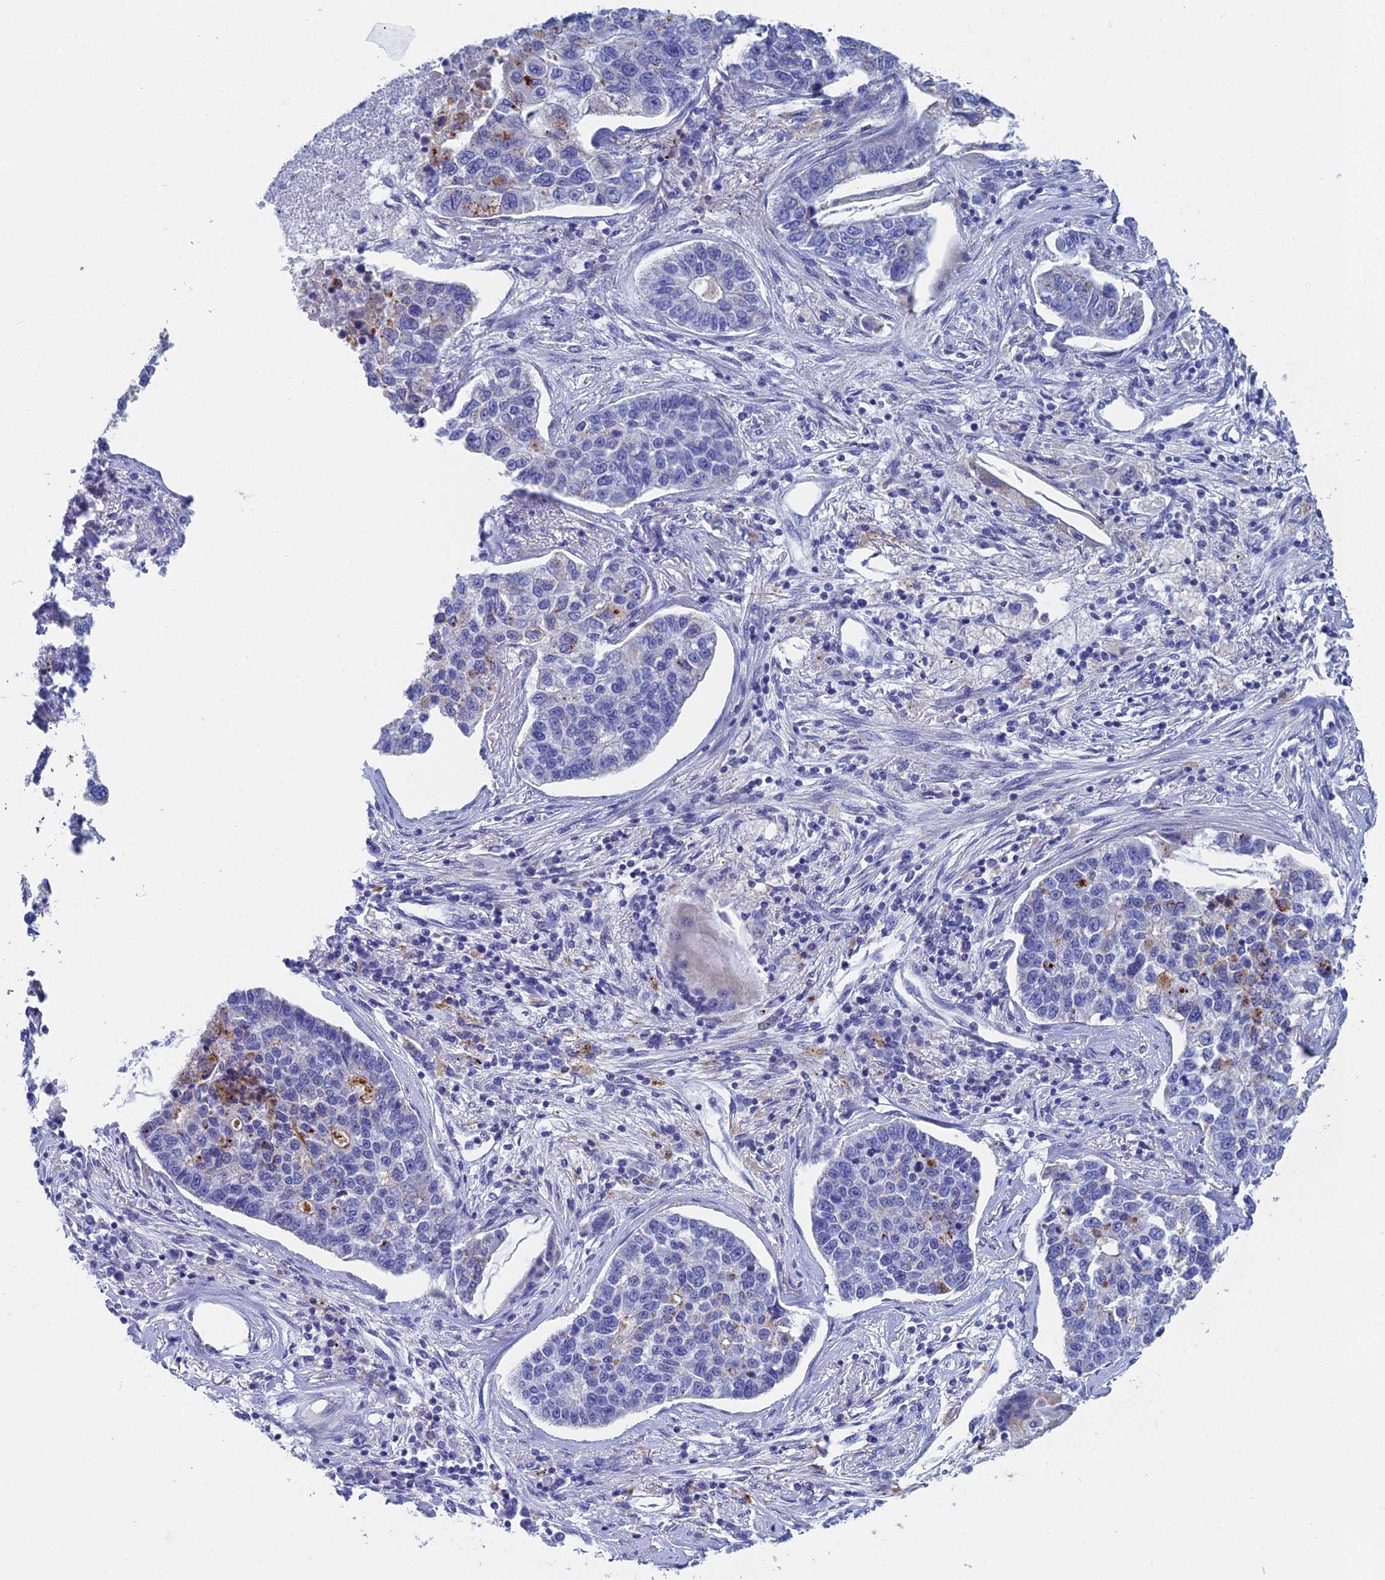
{"staining": {"intensity": "negative", "quantity": "none", "location": "none"}, "tissue": "lung cancer", "cell_type": "Tumor cells", "image_type": "cancer", "snomed": [{"axis": "morphology", "description": "Adenocarcinoma, NOS"}, {"axis": "topography", "description": "Lung"}], "caption": "Histopathology image shows no significant protein positivity in tumor cells of lung cancer.", "gene": "CFAP210", "patient": {"sex": "male", "age": 49}}